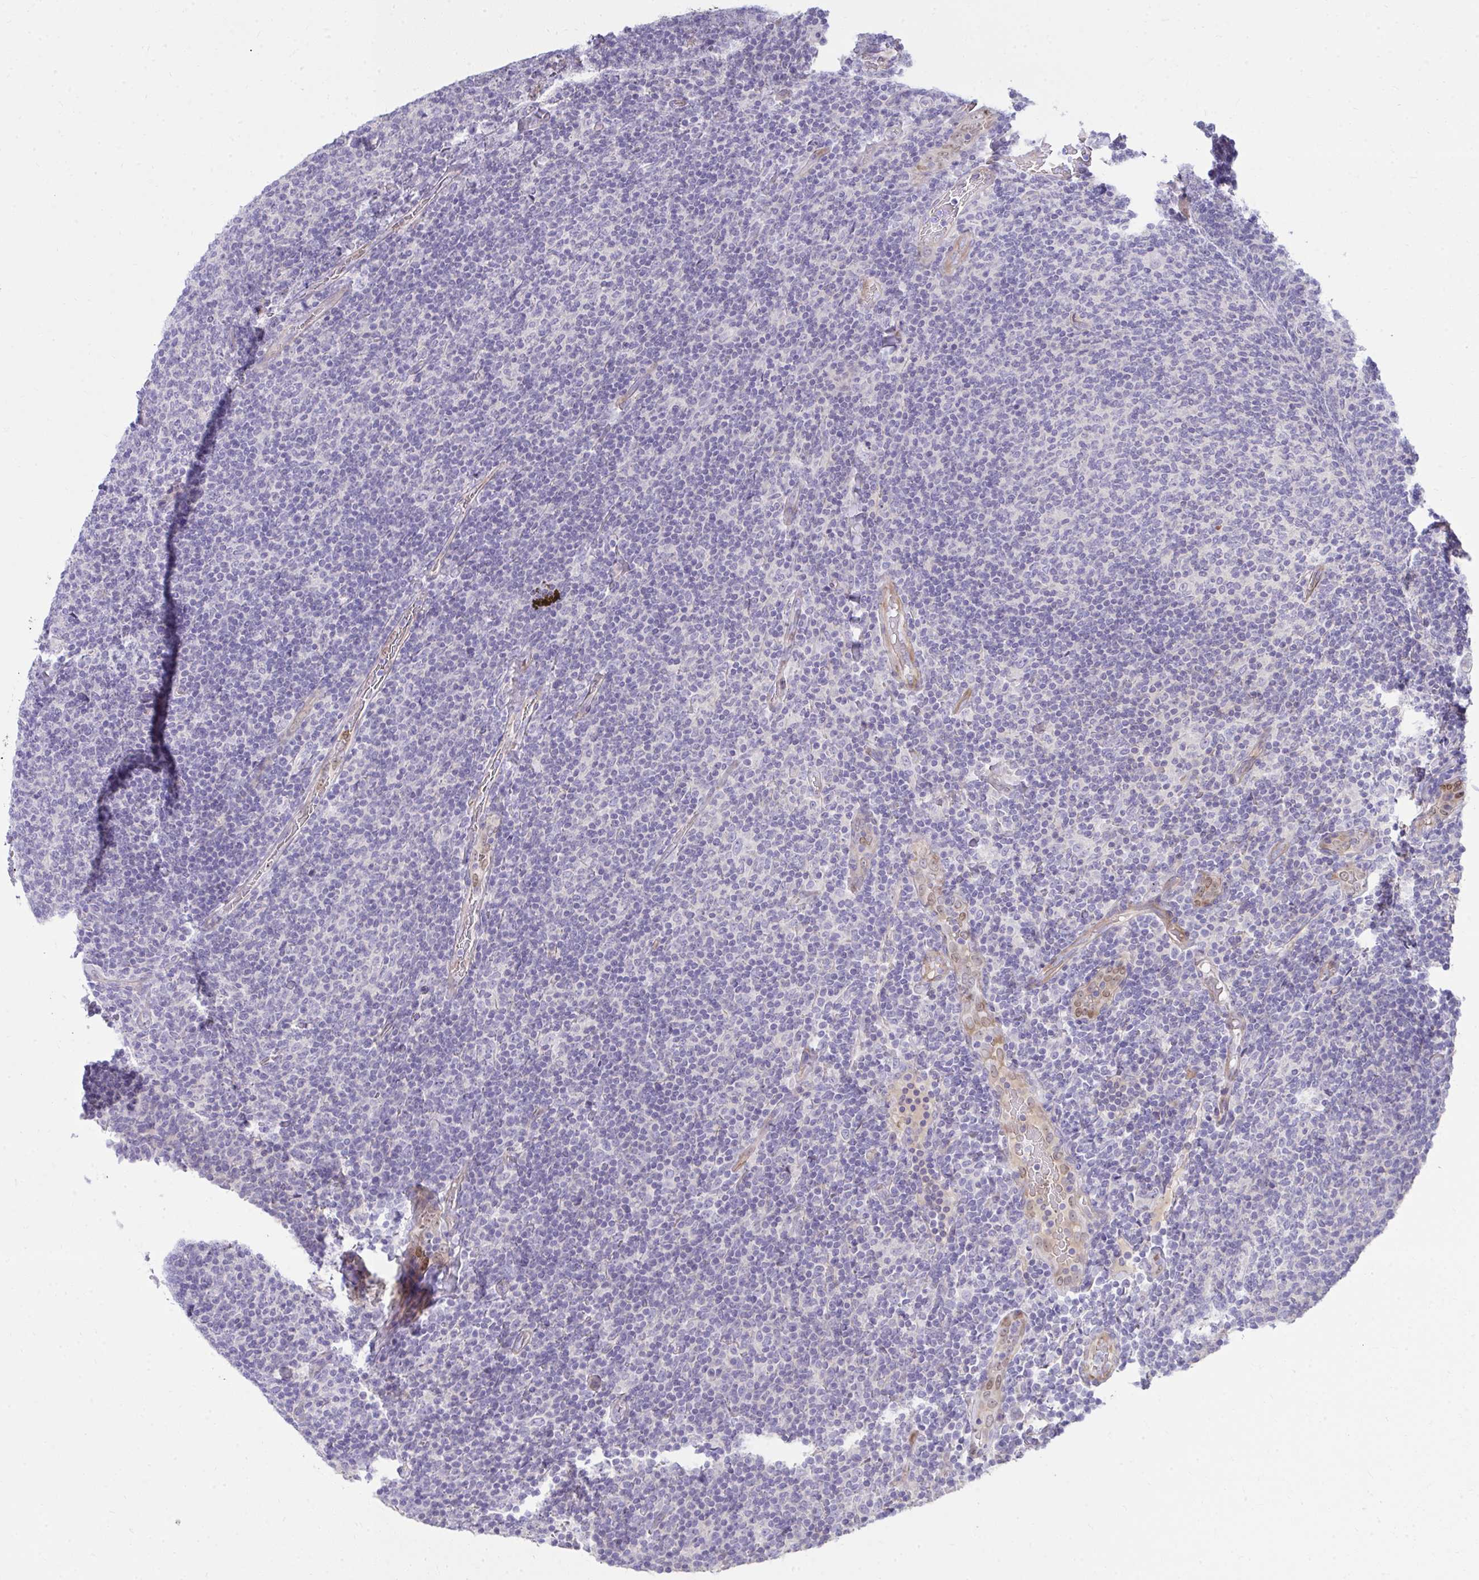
{"staining": {"intensity": "negative", "quantity": "none", "location": "none"}, "tissue": "lymphoma", "cell_type": "Tumor cells", "image_type": "cancer", "snomed": [{"axis": "morphology", "description": "Malignant lymphoma, non-Hodgkin's type, Low grade"}, {"axis": "topography", "description": "Lymph node"}], "caption": "This is an immunohistochemistry micrograph of human malignant lymphoma, non-Hodgkin's type (low-grade). There is no expression in tumor cells.", "gene": "LRRC36", "patient": {"sex": "male", "age": 52}}